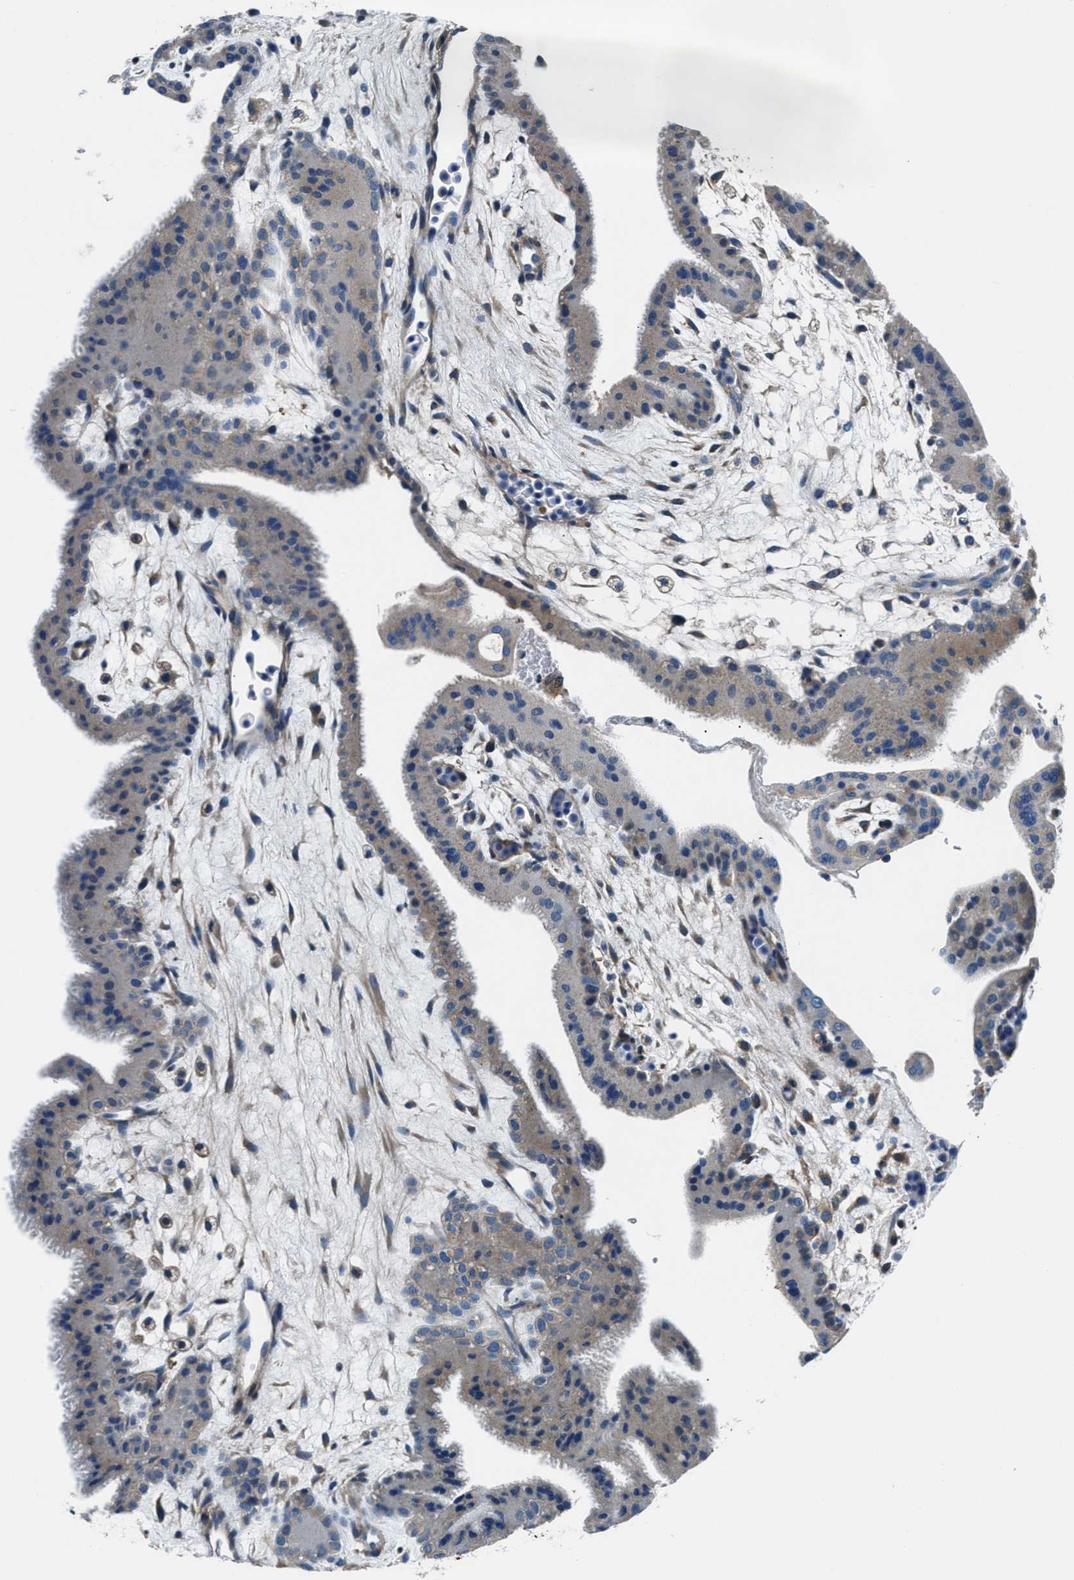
{"staining": {"intensity": "weak", "quantity": ">75%", "location": "cytoplasmic/membranous"}, "tissue": "placenta", "cell_type": "Decidual cells", "image_type": "normal", "snomed": [{"axis": "morphology", "description": "Normal tissue, NOS"}, {"axis": "topography", "description": "Placenta"}], "caption": "Weak cytoplasmic/membranous staining for a protein is seen in about >75% of decidual cells of benign placenta using IHC.", "gene": "PRTFDC1", "patient": {"sex": "female", "age": 35}}